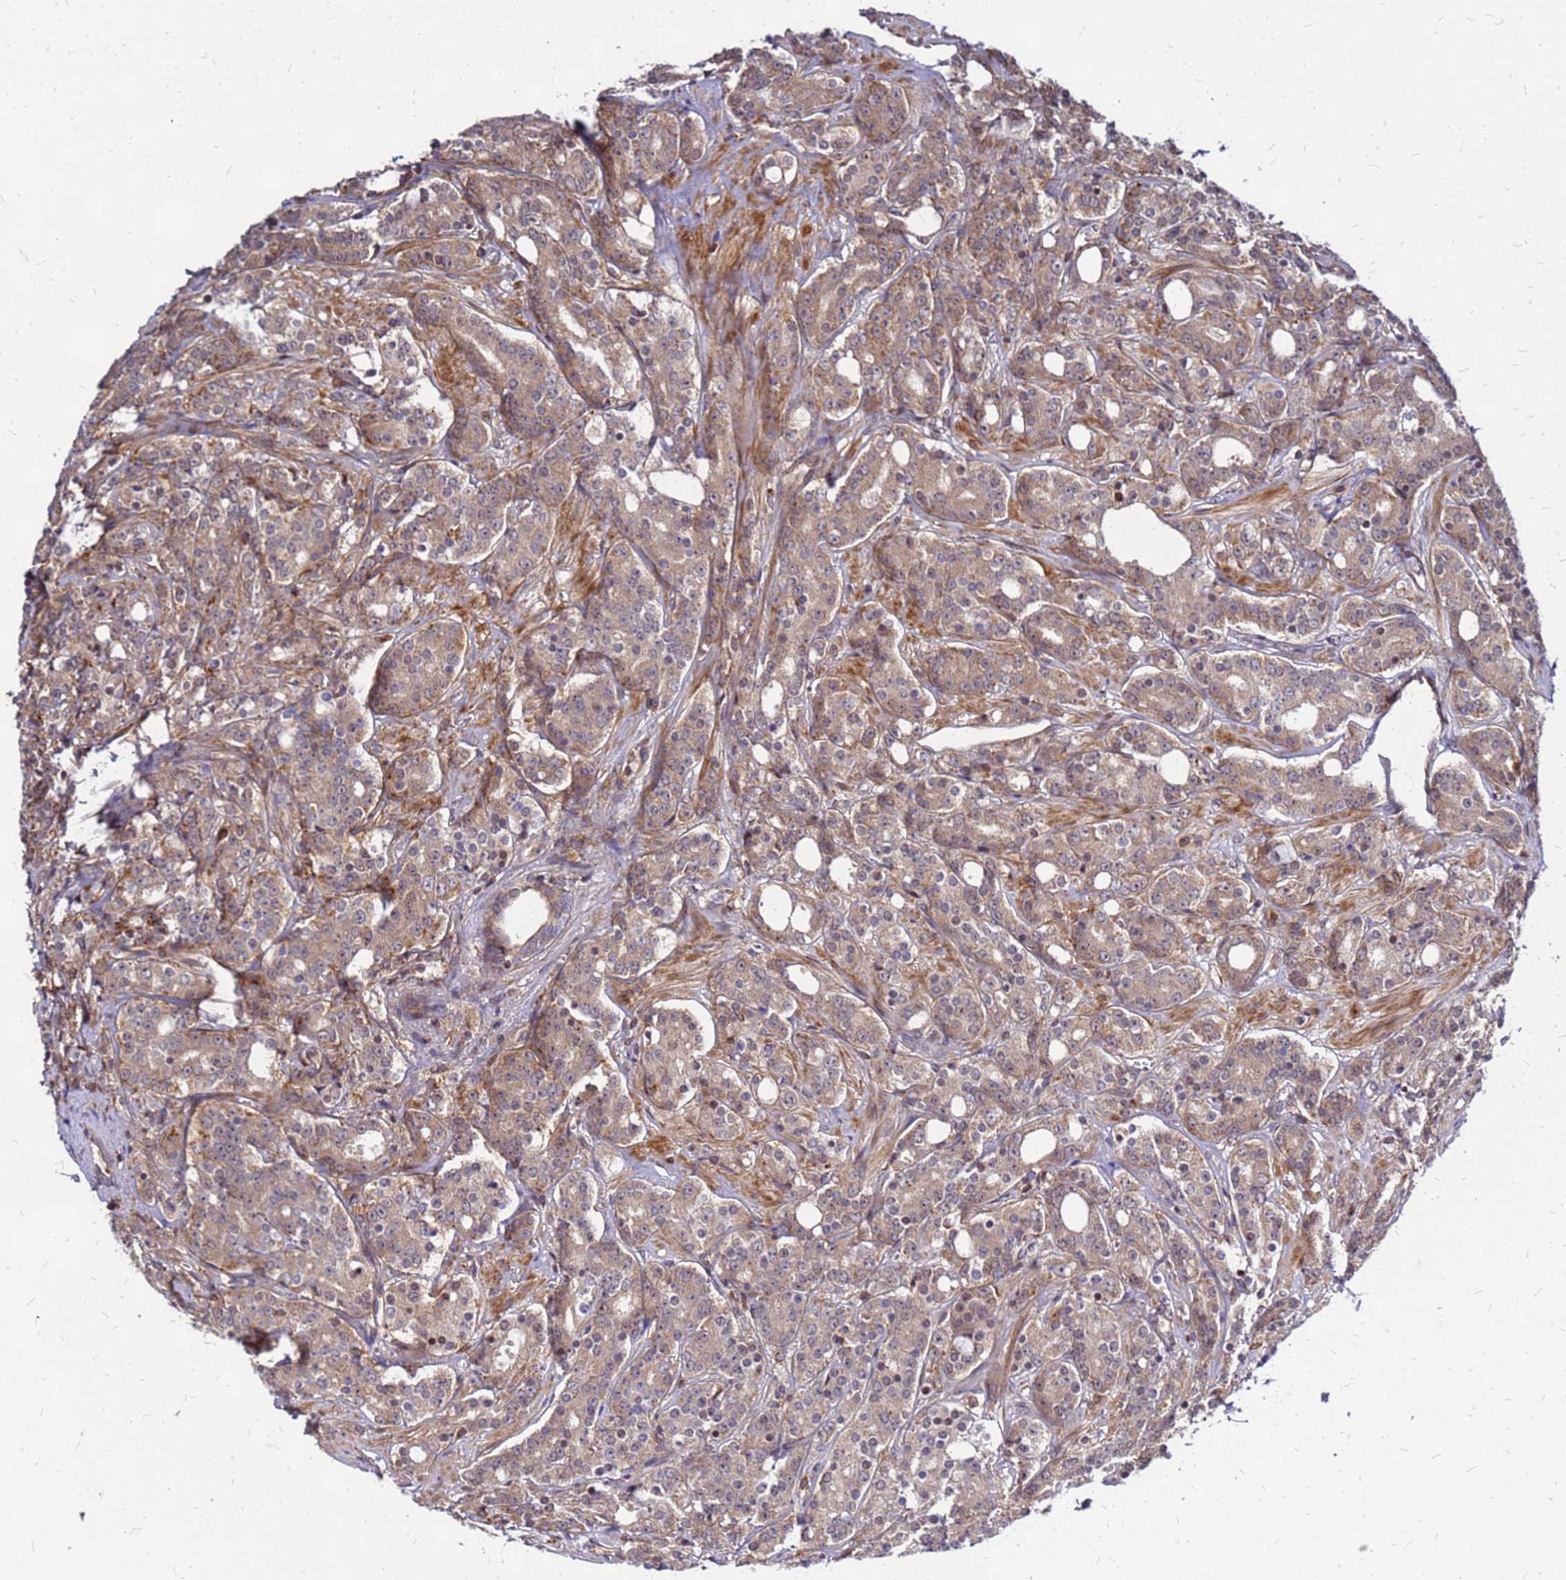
{"staining": {"intensity": "weak", "quantity": ">75%", "location": "cytoplasmic/membranous"}, "tissue": "prostate cancer", "cell_type": "Tumor cells", "image_type": "cancer", "snomed": [{"axis": "morphology", "description": "Adenocarcinoma, High grade"}, {"axis": "topography", "description": "Prostate"}], "caption": "Approximately >75% of tumor cells in human prostate high-grade adenocarcinoma display weak cytoplasmic/membranous protein staining as visualized by brown immunohistochemical staining.", "gene": "CYBC1", "patient": {"sex": "male", "age": 62}}